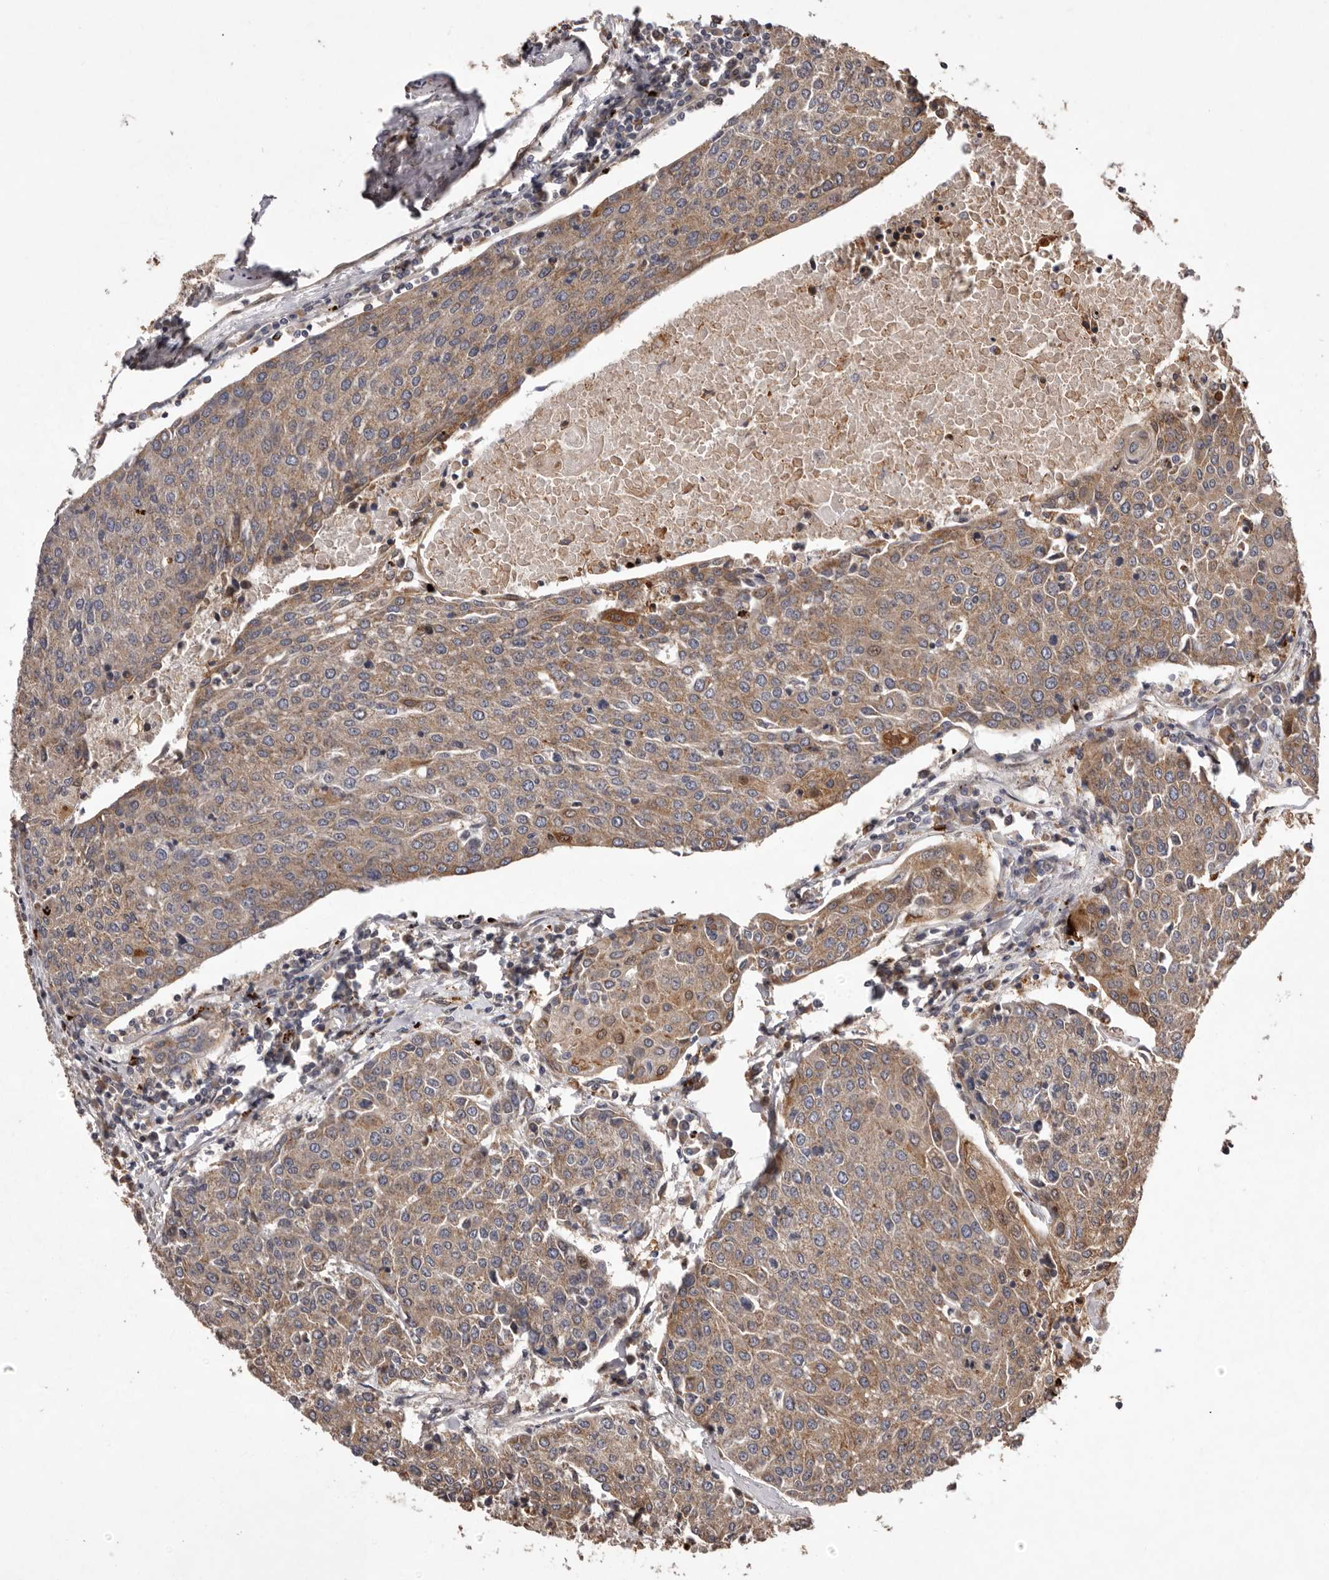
{"staining": {"intensity": "moderate", "quantity": ">75%", "location": "cytoplasmic/membranous,nuclear"}, "tissue": "urothelial cancer", "cell_type": "Tumor cells", "image_type": "cancer", "snomed": [{"axis": "morphology", "description": "Urothelial carcinoma, High grade"}, {"axis": "topography", "description": "Urinary bladder"}], "caption": "A histopathology image of human urothelial carcinoma (high-grade) stained for a protein exhibits moderate cytoplasmic/membranous and nuclear brown staining in tumor cells.", "gene": "GADD45B", "patient": {"sex": "female", "age": 85}}